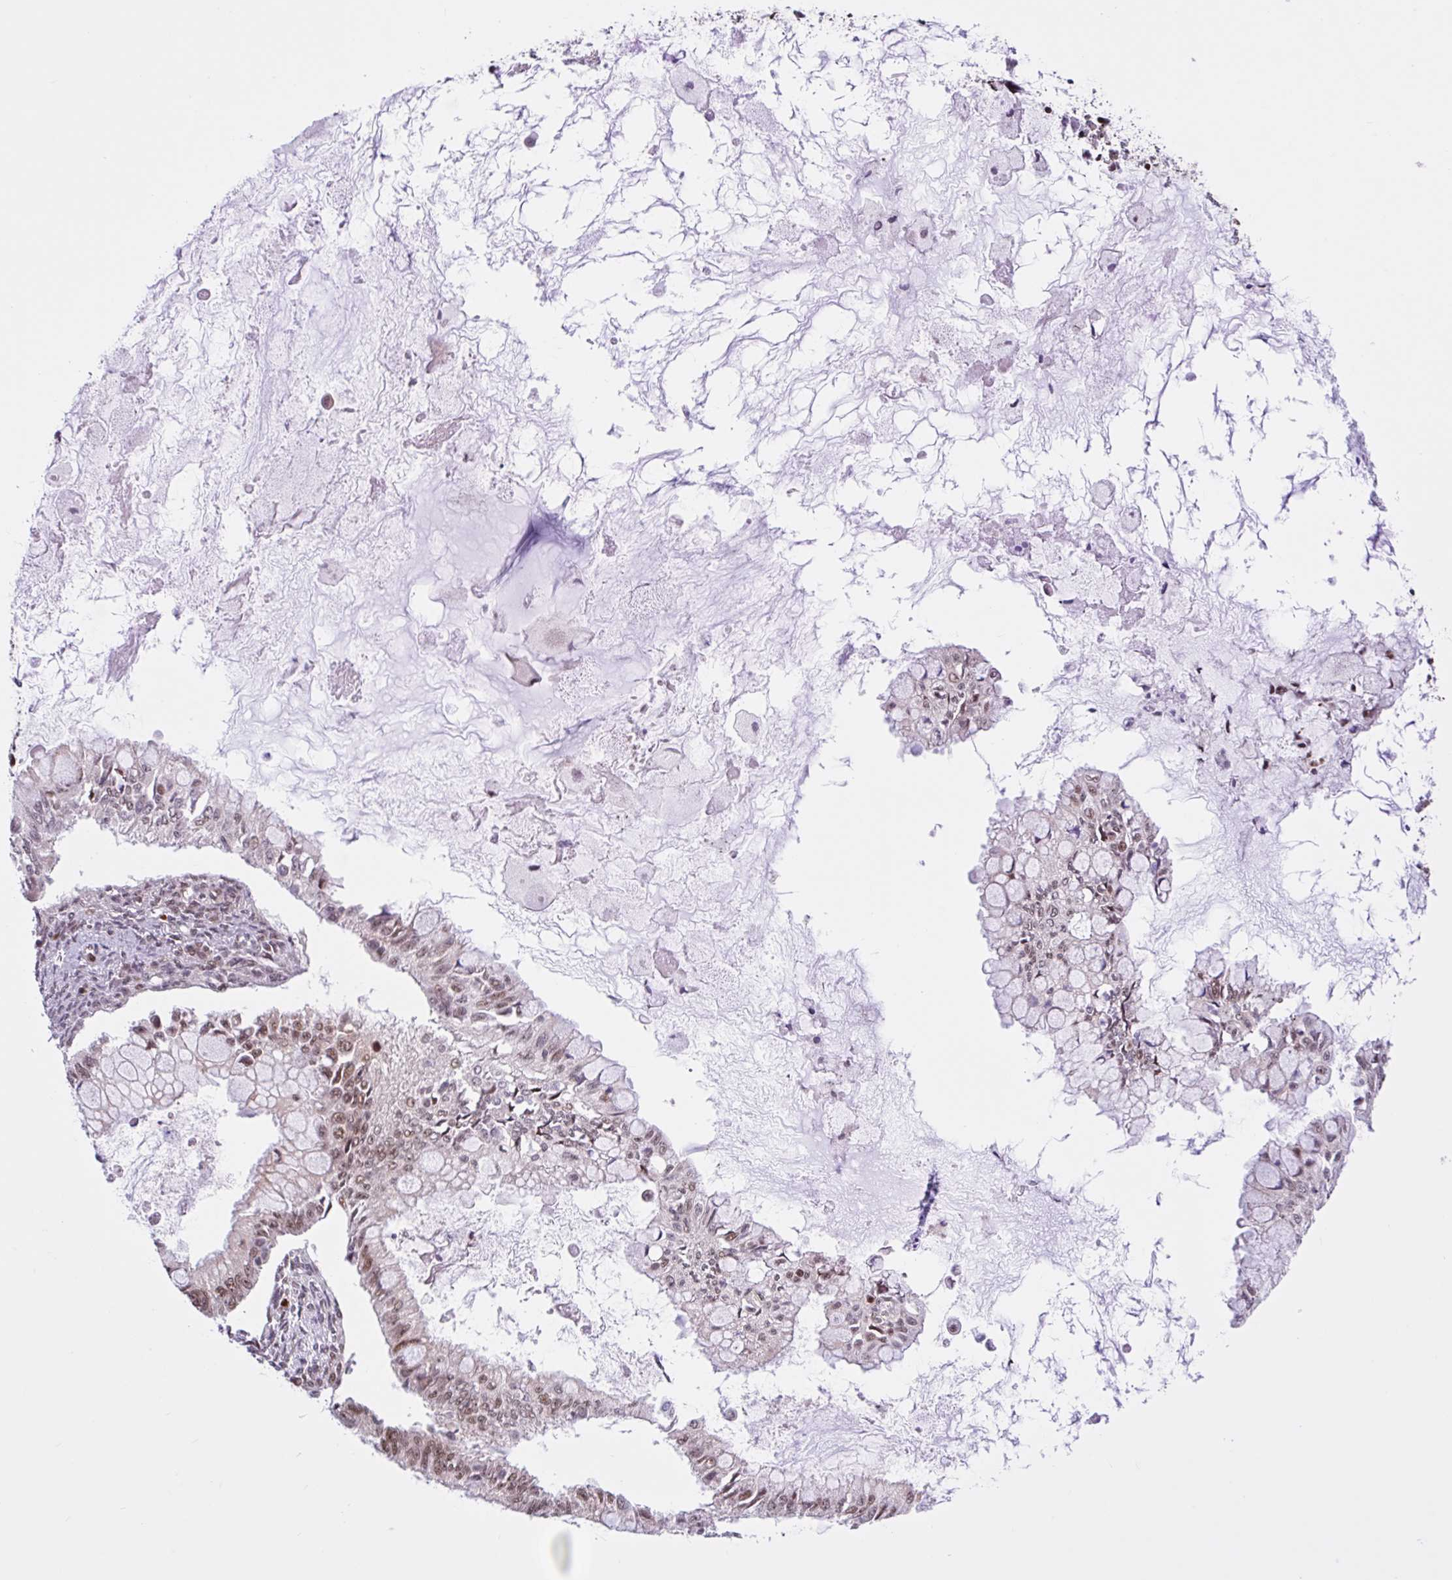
{"staining": {"intensity": "weak", "quantity": ">75%", "location": "nuclear"}, "tissue": "ovarian cancer", "cell_type": "Tumor cells", "image_type": "cancer", "snomed": [{"axis": "morphology", "description": "Cystadenocarcinoma, mucinous, NOS"}, {"axis": "topography", "description": "Ovary"}], "caption": "DAB immunohistochemical staining of human mucinous cystadenocarcinoma (ovarian) shows weak nuclear protein expression in about >75% of tumor cells.", "gene": "CCDC12", "patient": {"sex": "female", "age": 34}}